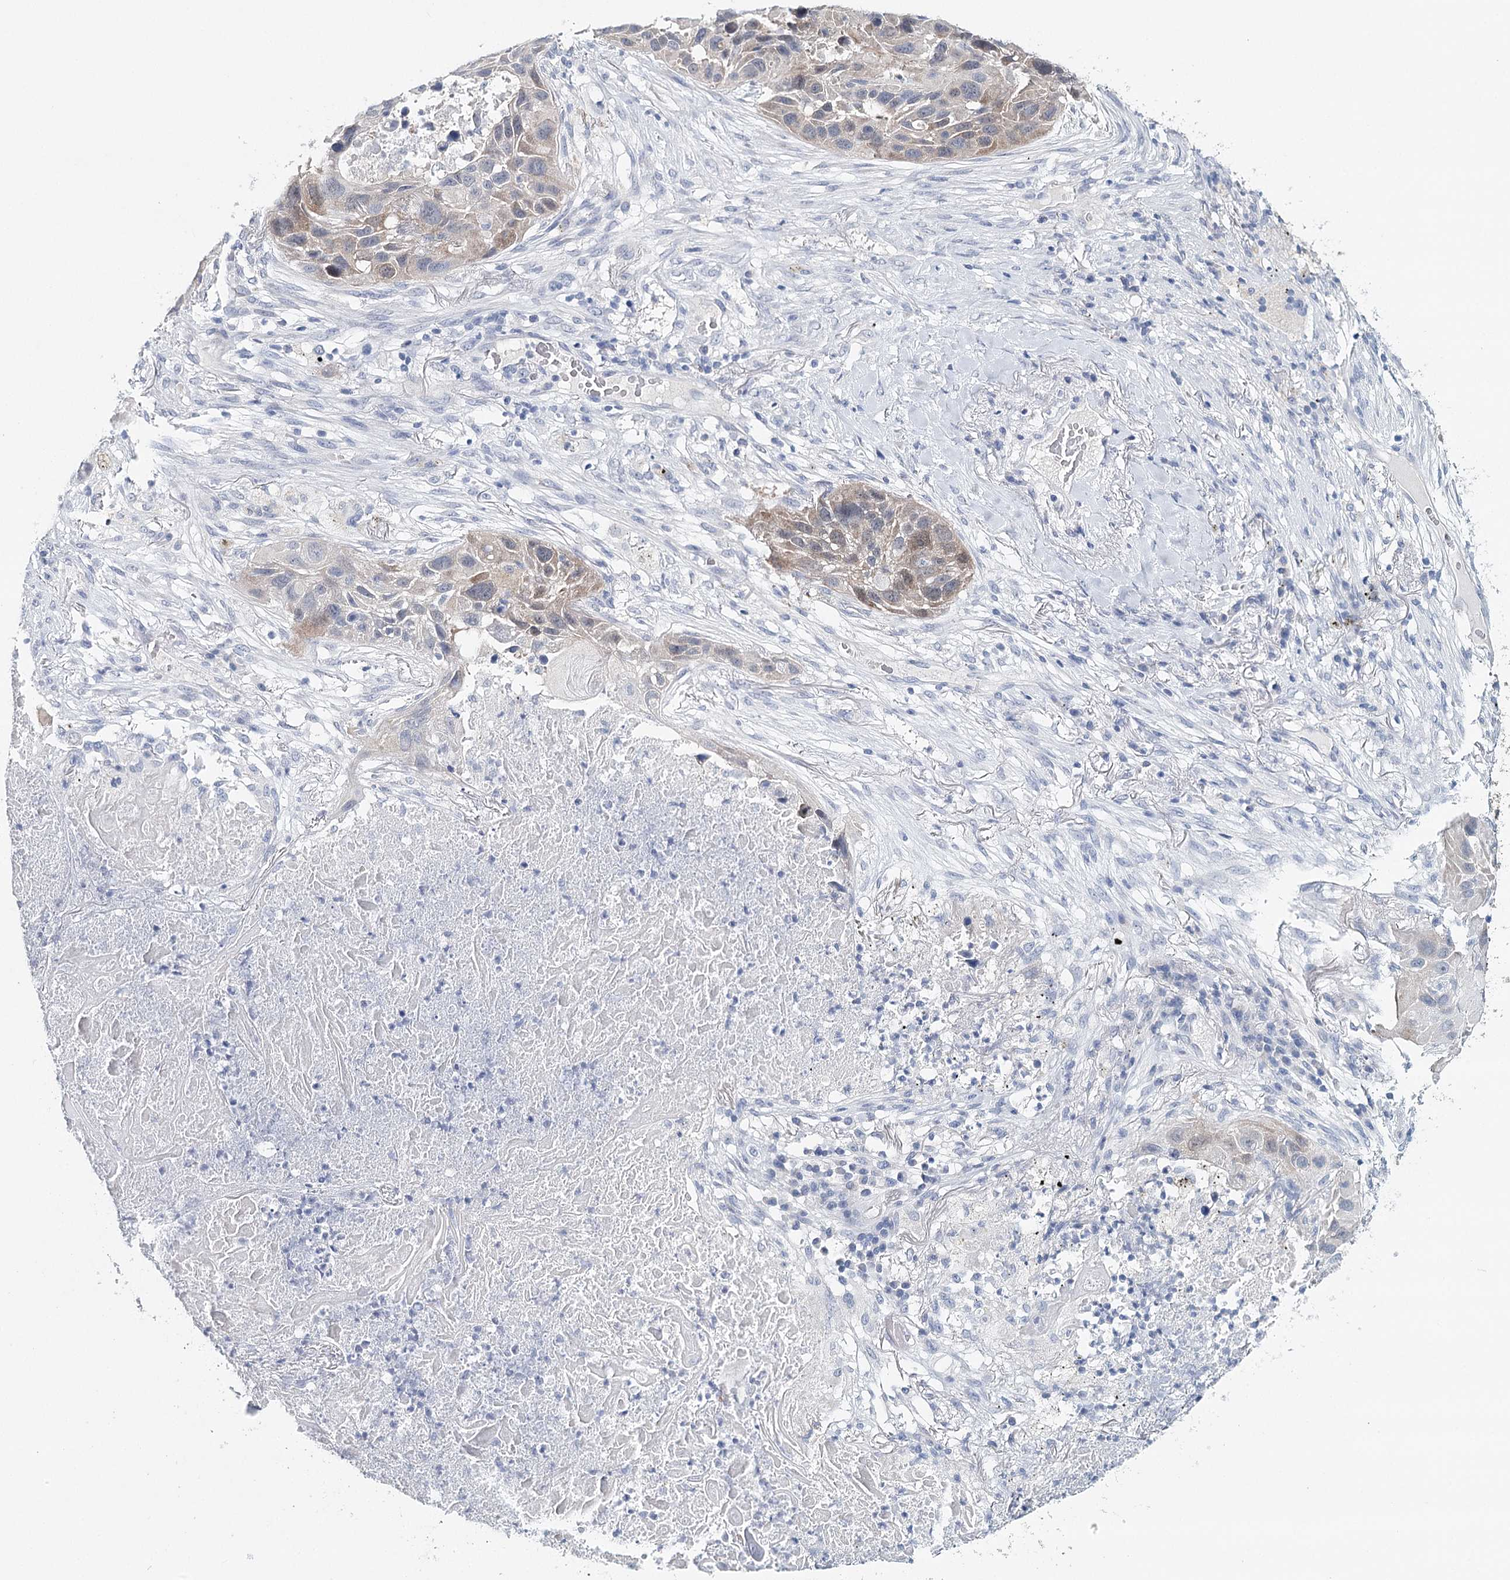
{"staining": {"intensity": "weak", "quantity": "<25%", "location": "cytoplasmic/membranous"}, "tissue": "lung cancer", "cell_type": "Tumor cells", "image_type": "cancer", "snomed": [{"axis": "morphology", "description": "Squamous cell carcinoma, NOS"}, {"axis": "topography", "description": "Lung"}], "caption": "DAB (3,3'-diaminobenzidine) immunohistochemical staining of squamous cell carcinoma (lung) displays no significant positivity in tumor cells.", "gene": "HSPA4L", "patient": {"sex": "male", "age": 57}}